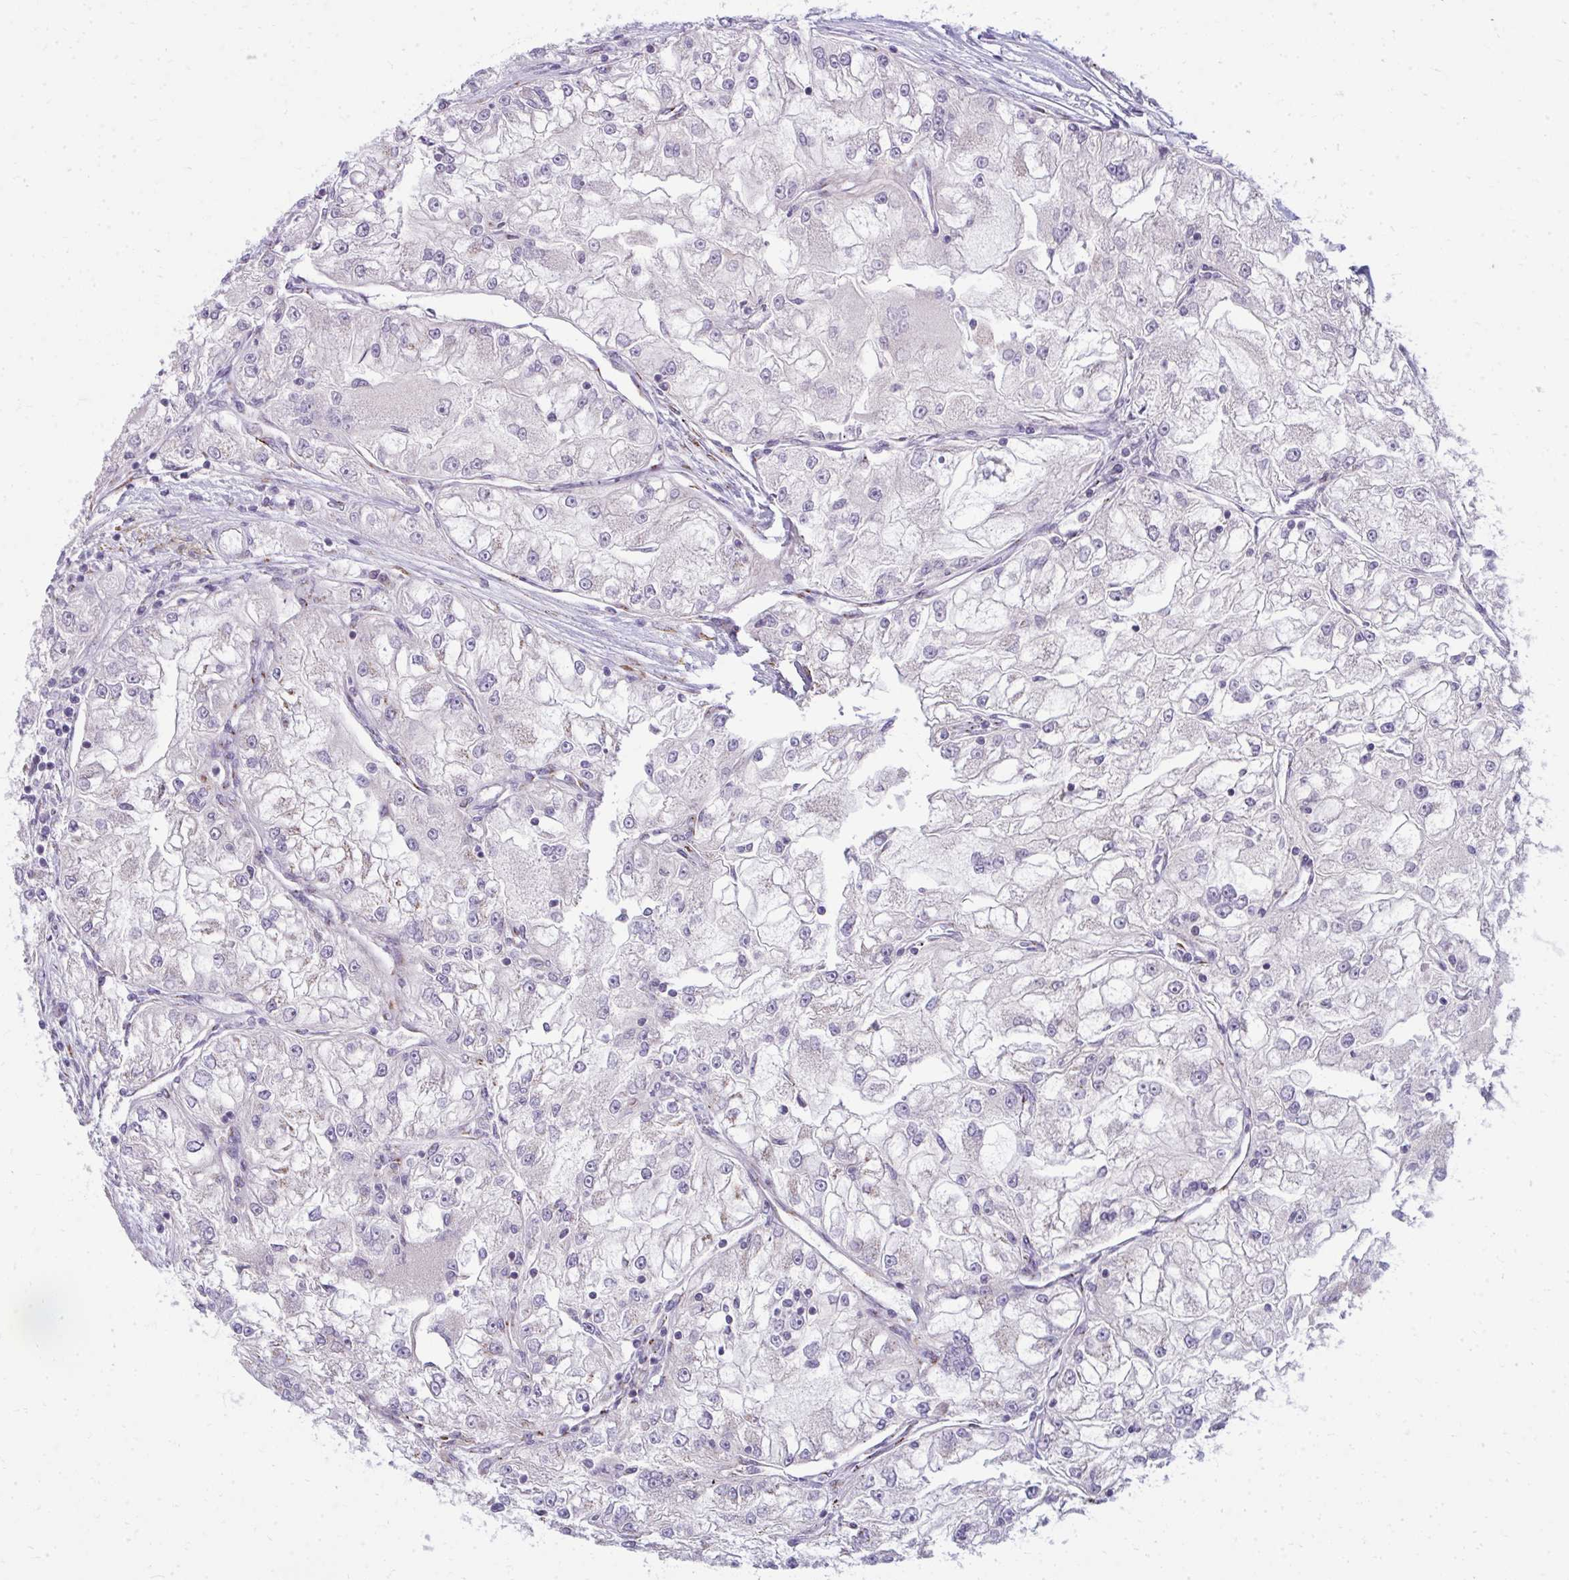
{"staining": {"intensity": "negative", "quantity": "none", "location": "none"}, "tissue": "renal cancer", "cell_type": "Tumor cells", "image_type": "cancer", "snomed": [{"axis": "morphology", "description": "Adenocarcinoma, NOS"}, {"axis": "topography", "description": "Kidney"}], "caption": "An image of renal cancer (adenocarcinoma) stained for a protein reveals no brown staining in tumor cells.", "gene": "DTX4", "patient": {"sex": "female", "age": 72}}